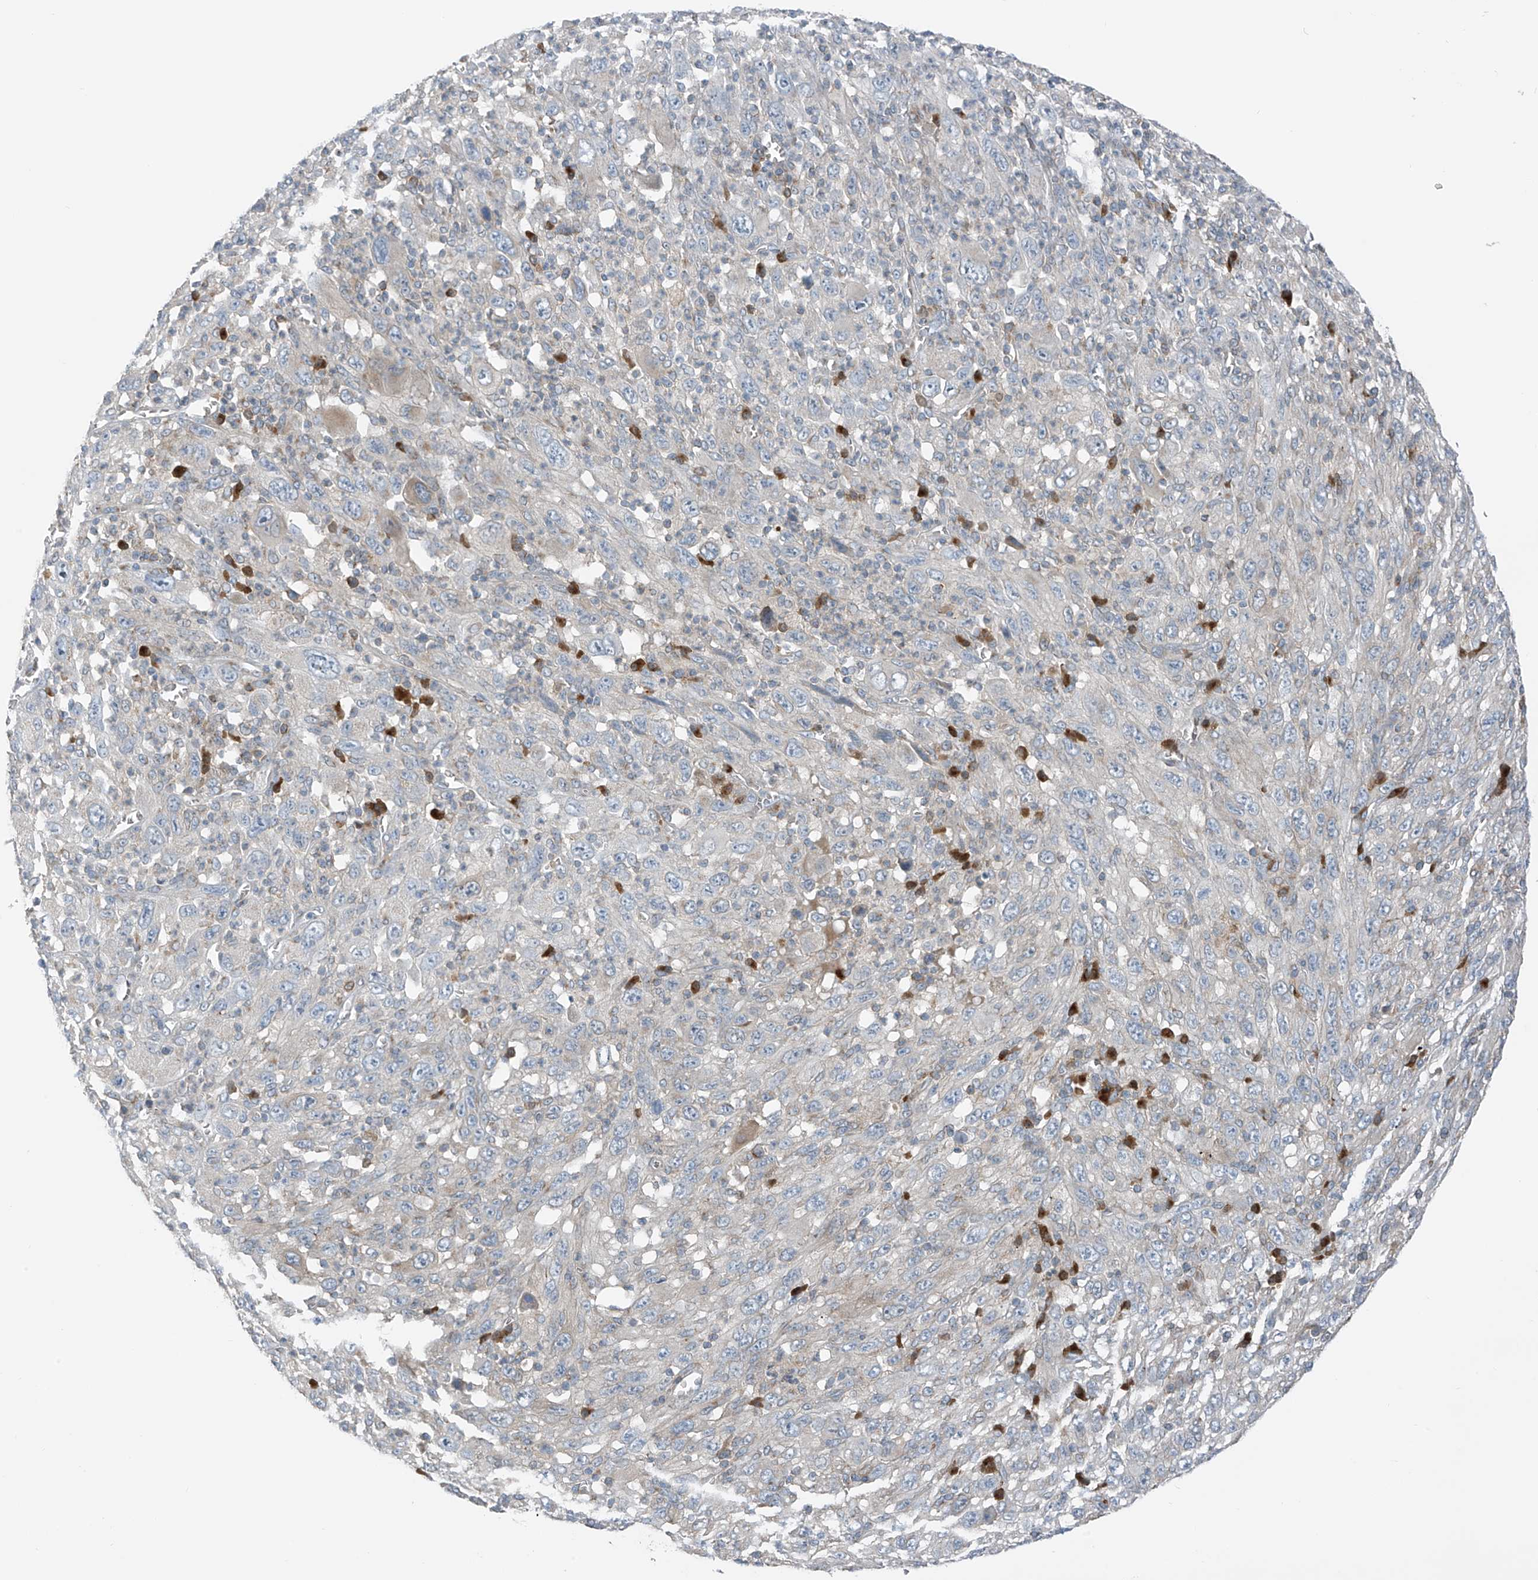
{"staining": {"intensity": "negative", "quantity": "none", "location": "none"}, "tissue": "melanoma", "cell_type": "Tumor cells", "image_type": "cancer", "snomed": [{"axis": "morphology", "description": "Malignant melanoma, Metastatic site"}, {"axis": "topography", "description": "Skin"}], "caption": "Immunohistochemical staining of human melanoma reveals no significant expression in tumor cells.", "gene": "SLC12A6", "patient": {"sex": "female", "age": 56}}